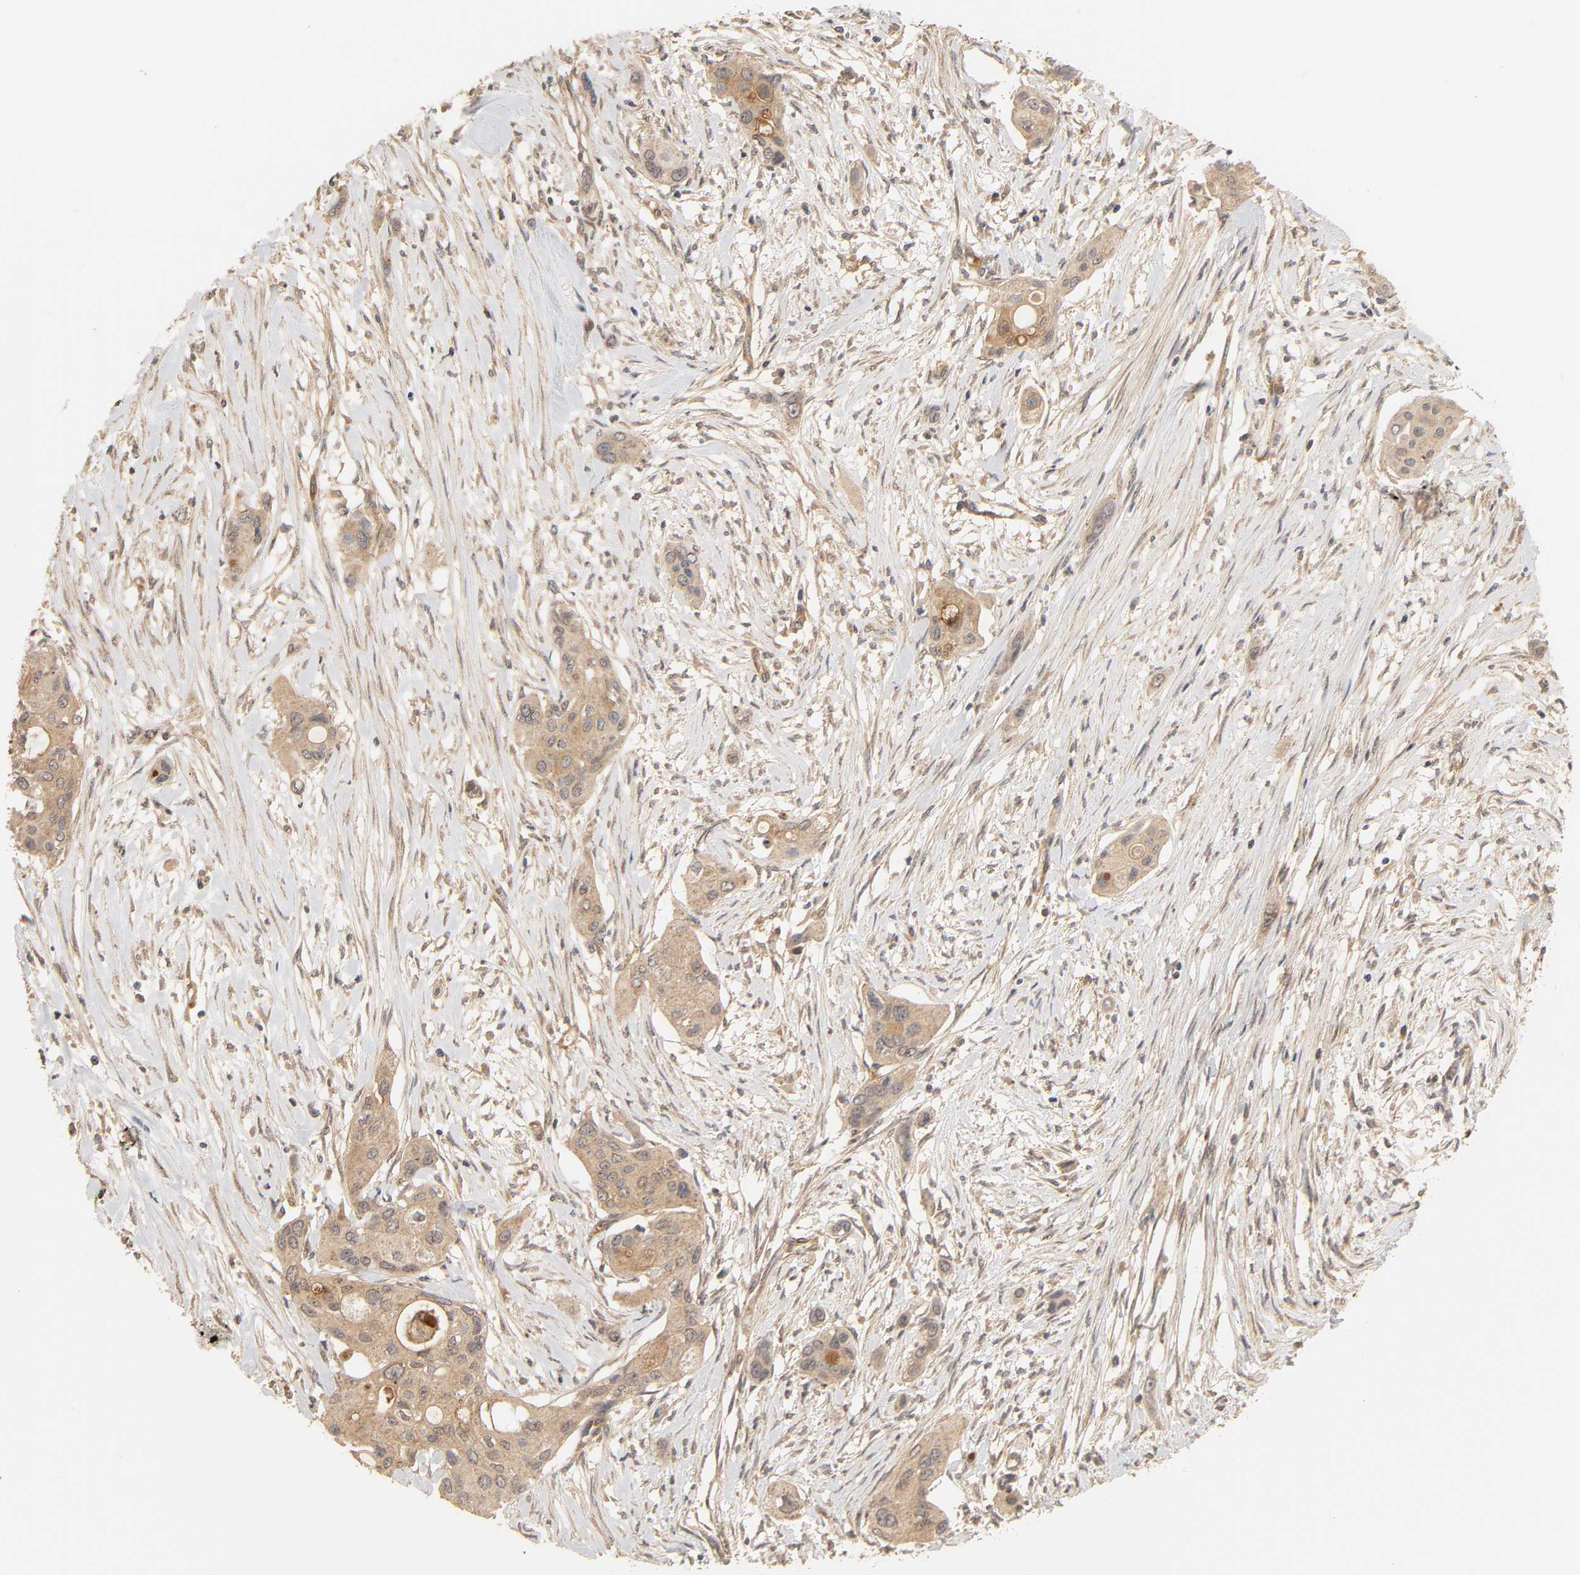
{"staining": {"intensity": "moderate", "quantity": ">75%", "location": "cytoplasmic/membranous"}, "tissue": "pancreatic cancer", "cell_type": "Tumor cells", "image_type": "cancer", "snomed": [{"axis": "morphology", "description": "Adenocarcinoma, NOS"}, {"axis": "topography", "description": "Pancreas"}], "caption": "Immunohistochemistry staining of adenocarcinoma (pancreatic), which exhibits medium levels of moderate cytoplasmic/membranous expression in approximately >75% of tumor cells indicating moderate cytoplasmic/membranous protein positivity. The staining was performed using DAB (3,3'-diaminobenzidine) (brown) for protein detection and nuclei were counterstained in hematoxylin (blue).", "gene": "EPS8", "patient": {"sex": "female", "age": 60}}